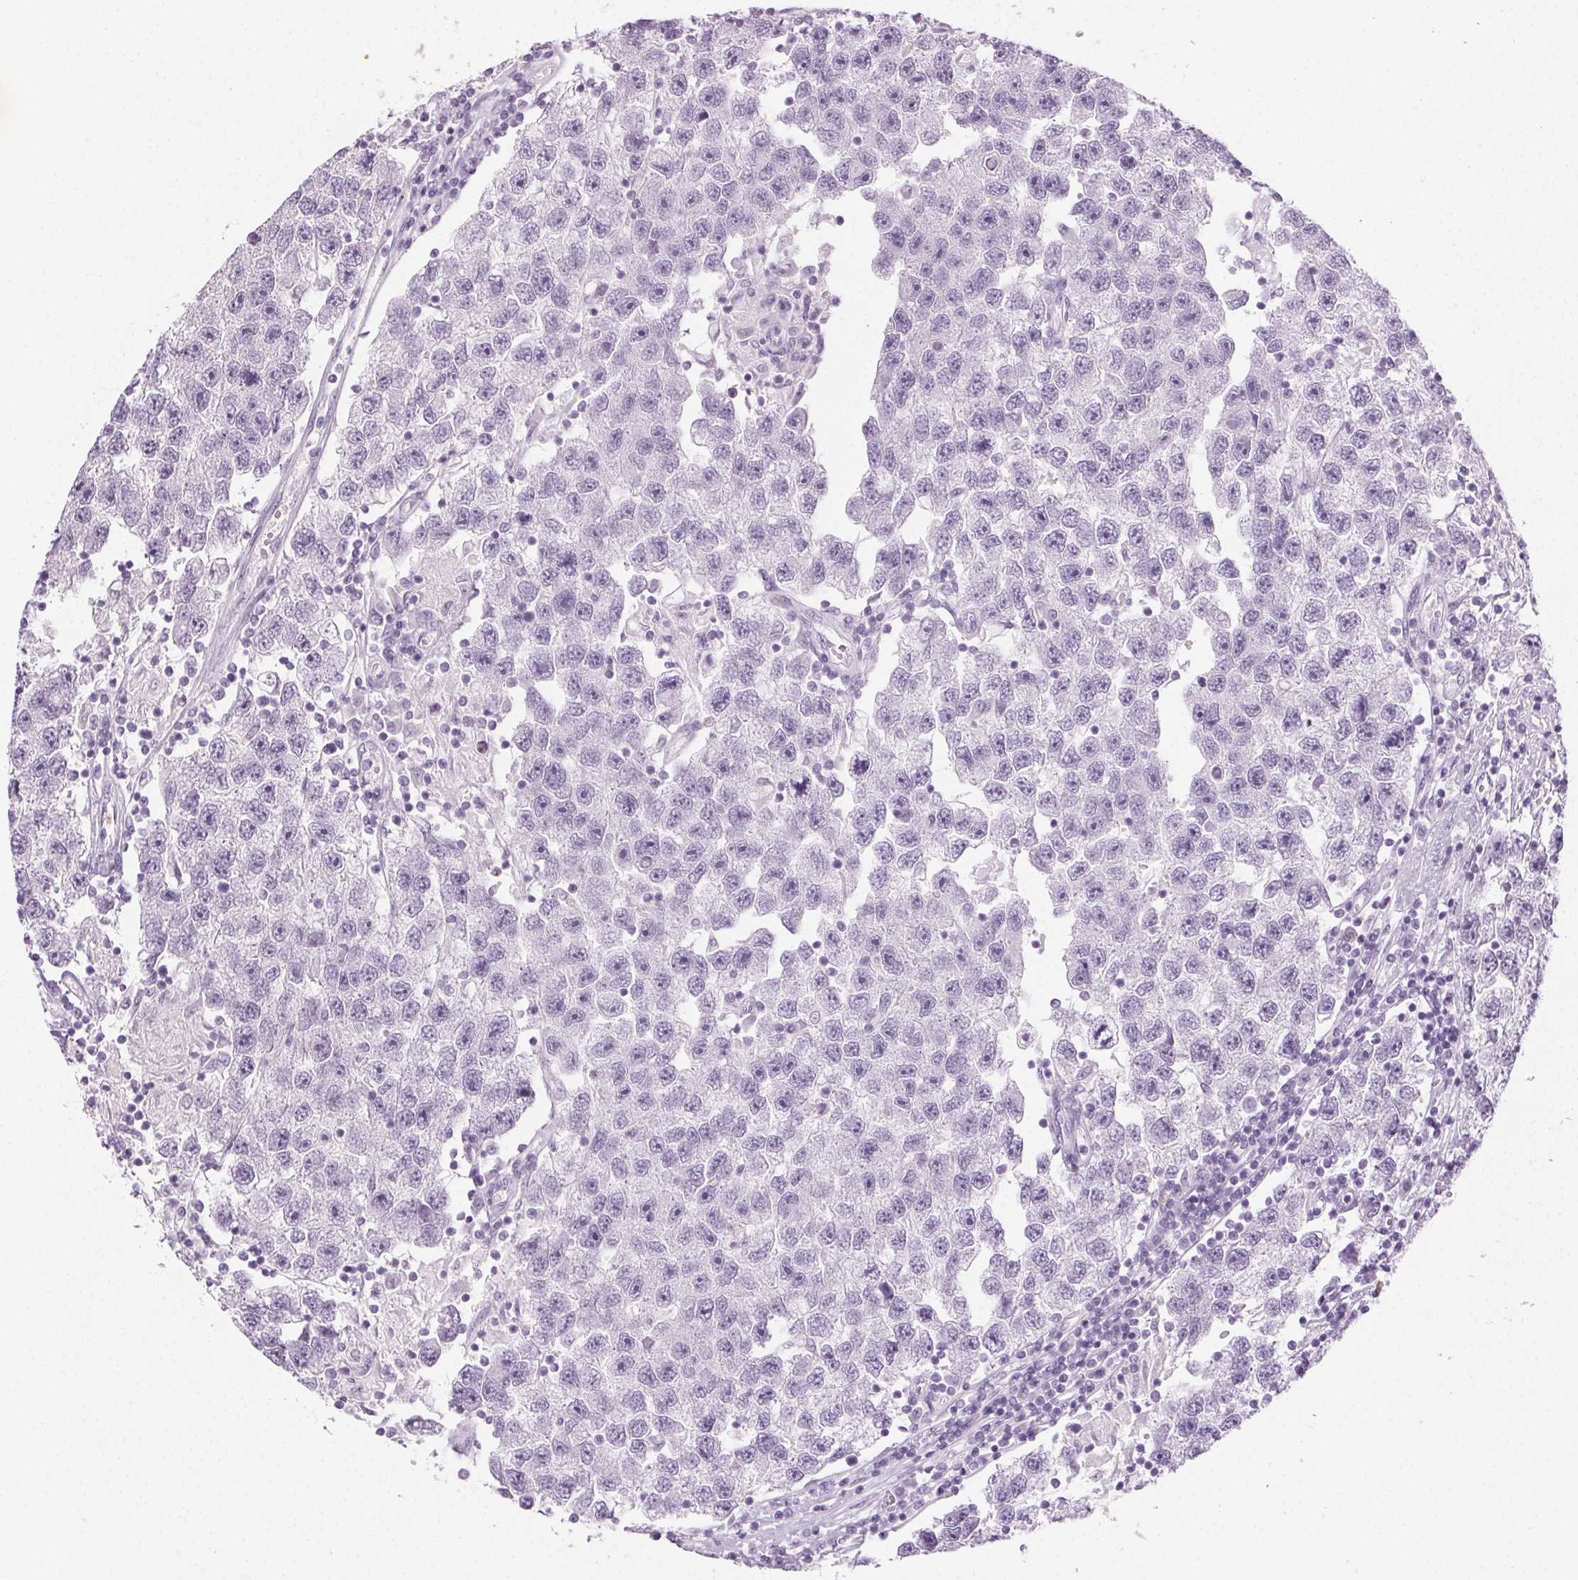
{"staining": {"intensity": "negative", "quantity": "none", "location": "none"}, "tissue": "testis cancer", "cell_type": "Tumor cells", "image_type": "cancer", "snomed": [{"axis": "morphology", "description": "Seminoma, NOS"}, {"axis": "topography", "description": "Testis"}], "caption": "Tumor cells are negative for protein expression in human testis cancer (seminoma).", "gene": "MPO", "patient": {"sex": "male", "age": 26}}